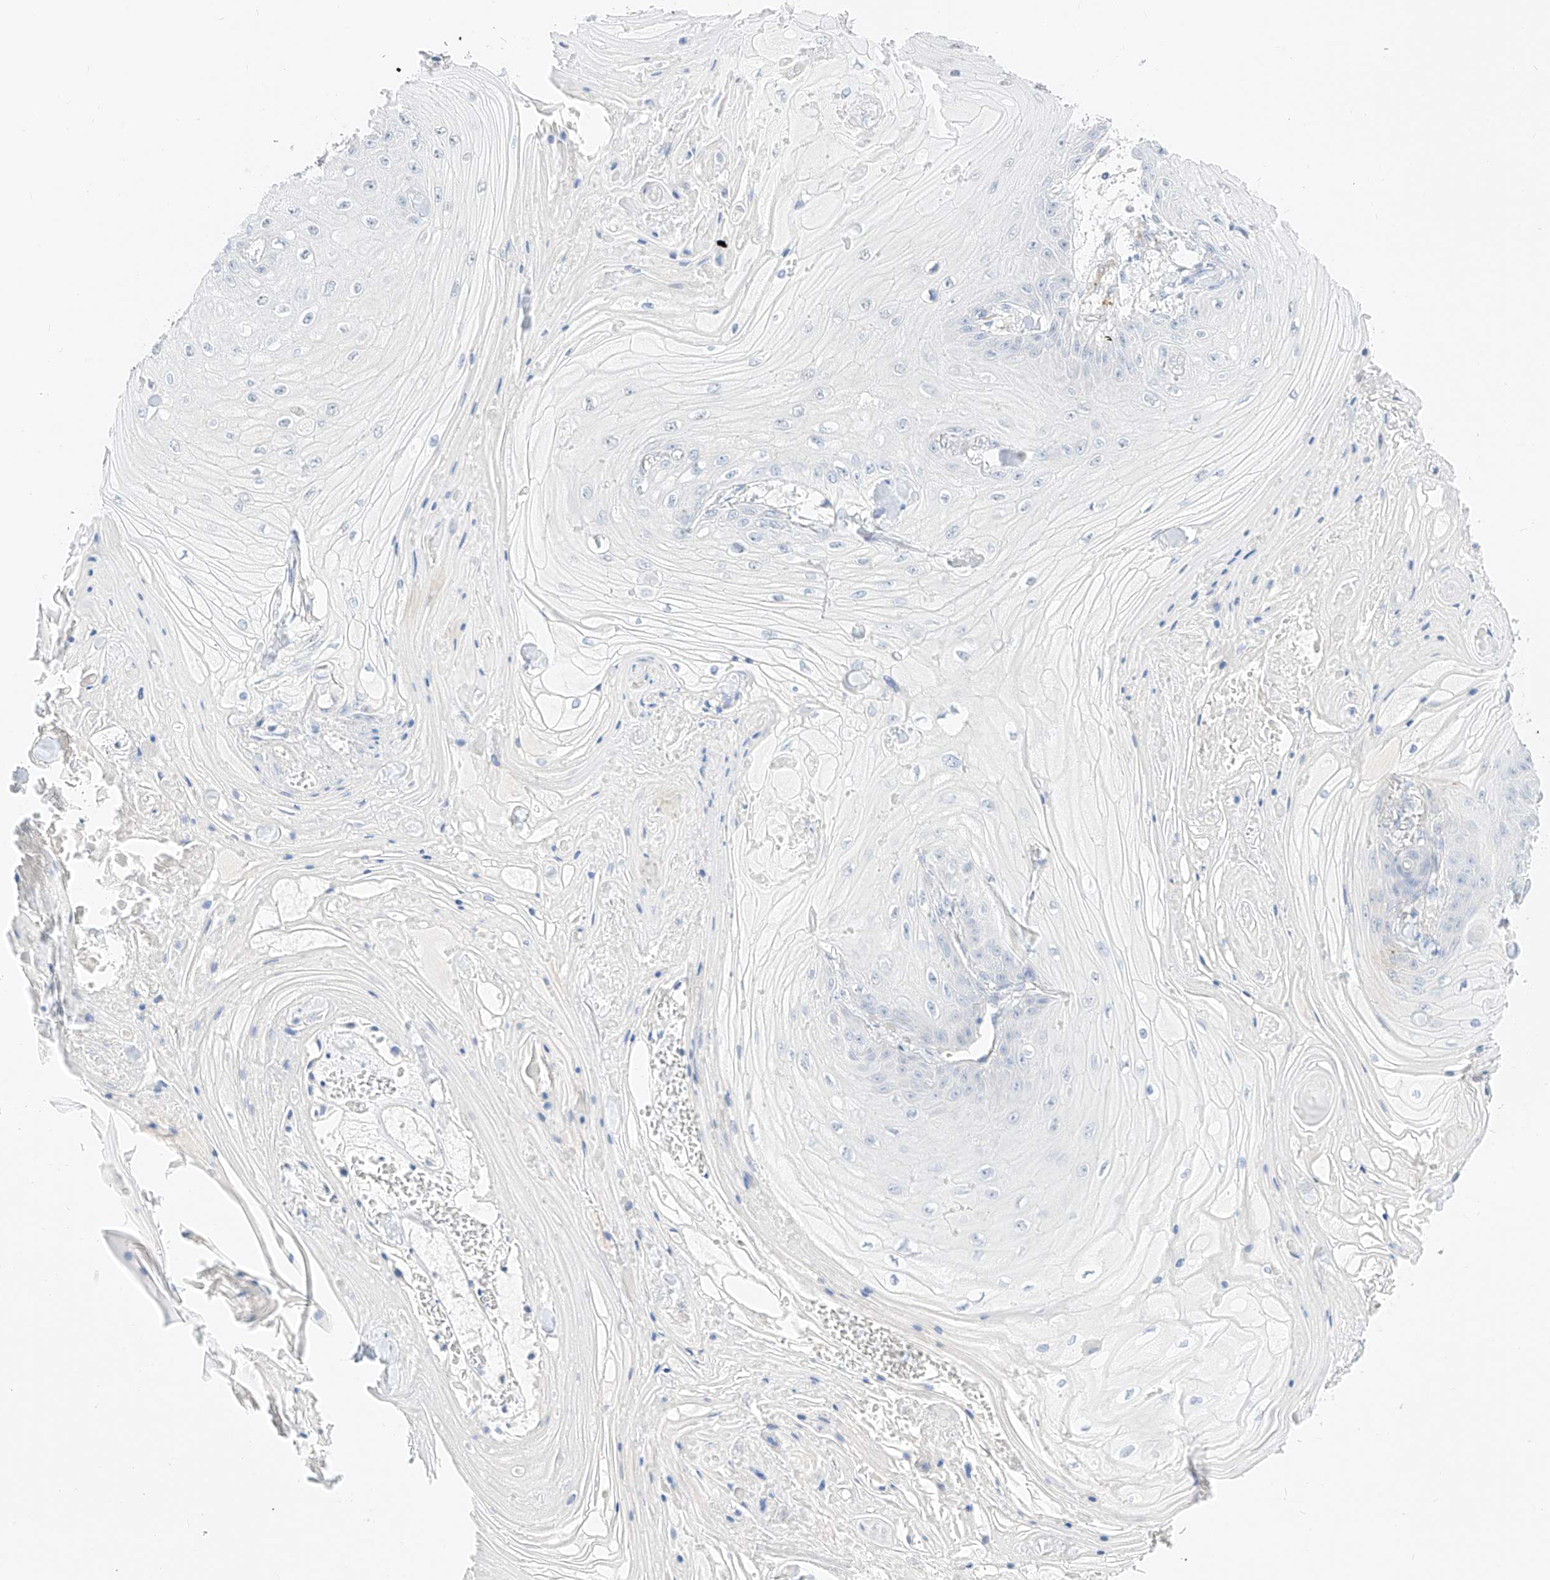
{"staining": {"intensity": "negative", "quantity": "none", "location": "none"}, "tissue": "skin cancer", "cell_type": "Tumor cells", "image_type": "cancer", "snomed": [{"axis": "morphology", "description": "Squamous cell carcinoma, NOS"}, {"axis": "topography", "description": "Skin"}], "caption": "This photomicrograph is of skin cancer (squamous cell carcinoma) stained with IHC to label a protein in brown with the nuclei are counter-stained blue. There is no positivity in tumor cells.", "gene": "CDCP2", "patient": {"sex": "male", "age": 74}}